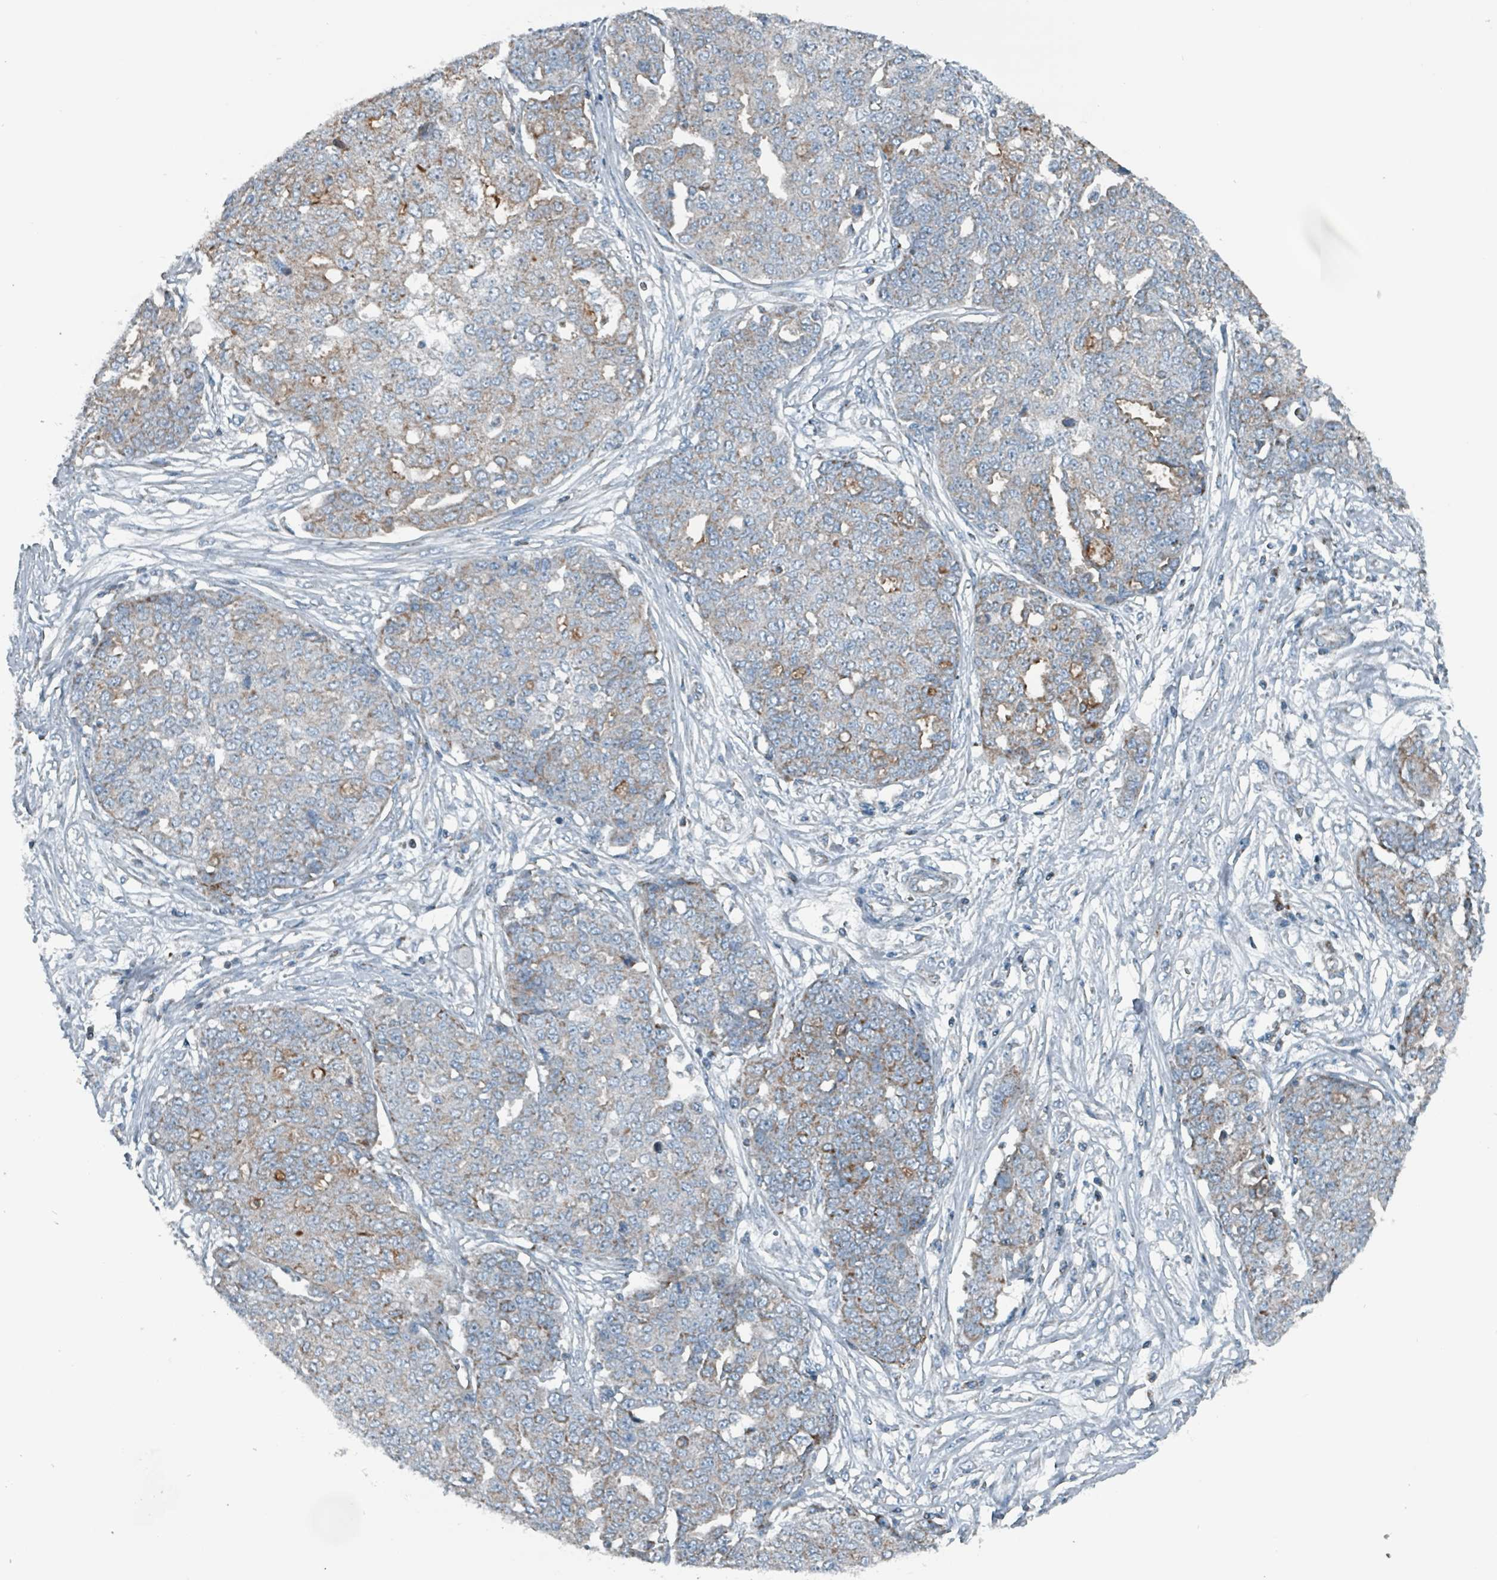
{"staining": {"intensity": "moderate", "quantity": "<25%", "location": "cytoplasmic/membranous"}, "tissue": "ovarian cancer", "cell_type": "Tumor cells", "image_type": "cancer", "snomed": [{"axis": "morphology", "description": "Cystadenocarcinoma, serous, NOS"}, {"axis": "topography", "description": "Soft tissue"}, {"axis": "topography", "description": "Ovary"}], "caption": "Human ovarian cancer stained with a brown dye reveals moderate cytoplasmic/membranous positive positivity in approximately <25% of tumor cells.", "gene": "ABHD18", "patient": {"sex": "female", "age": 57}}